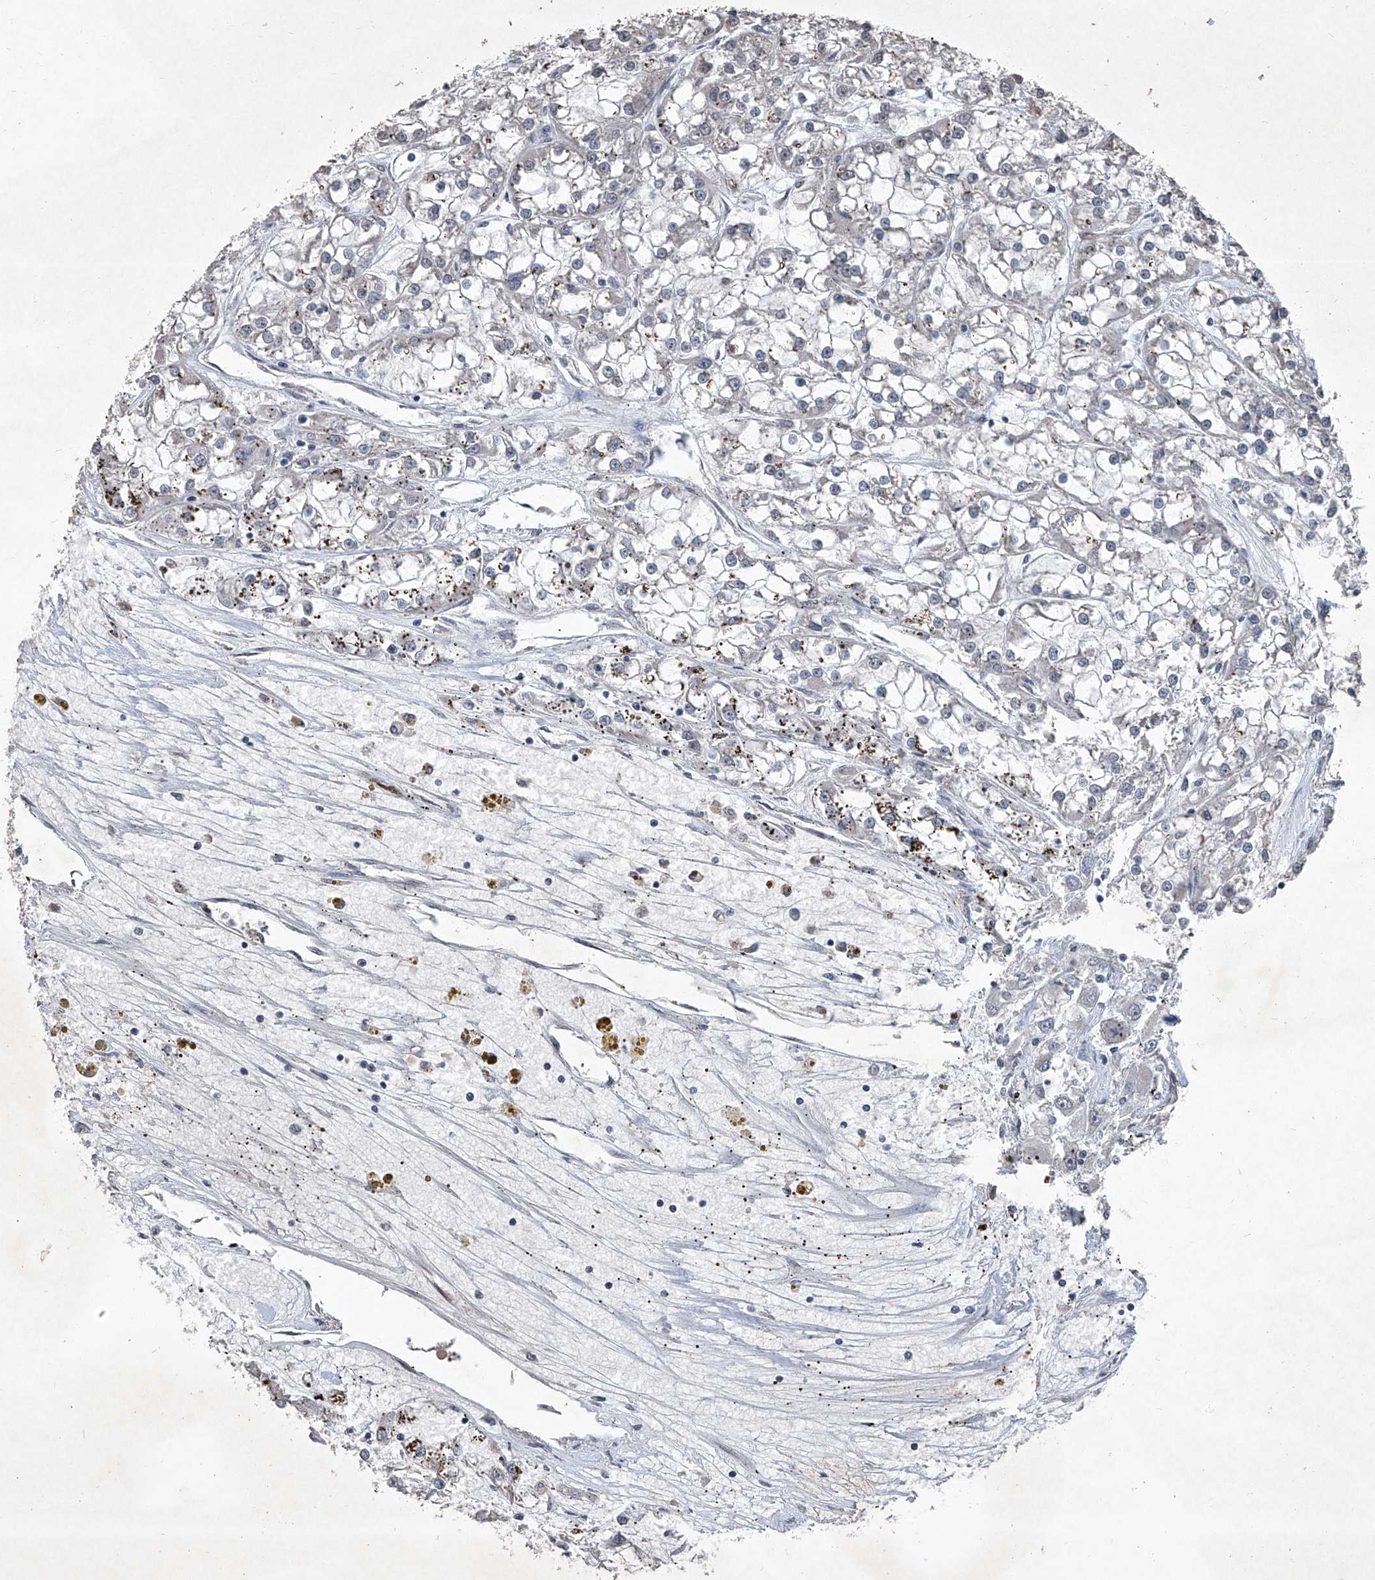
{"staining": {"intensity": "negative", "quantity": "none", "location": "none"}, "tissue": "renal cancer", "cell_type": "Tumor cells", "image_type": "cancer", "snomed": [{"axis": "morphology", "description": "Adenocarcinoma, NOS"}, {"axis": "topography", "description": "Kidney"}], "caption": "Immunohistochemistry photomicrograph of renal cancer (adenocarcinoma) stained for a protein (brown), which exhibits no positivity in tumor cells.", "gene": "DDX39B", "patient": {"sex": "female", "age": 52}}